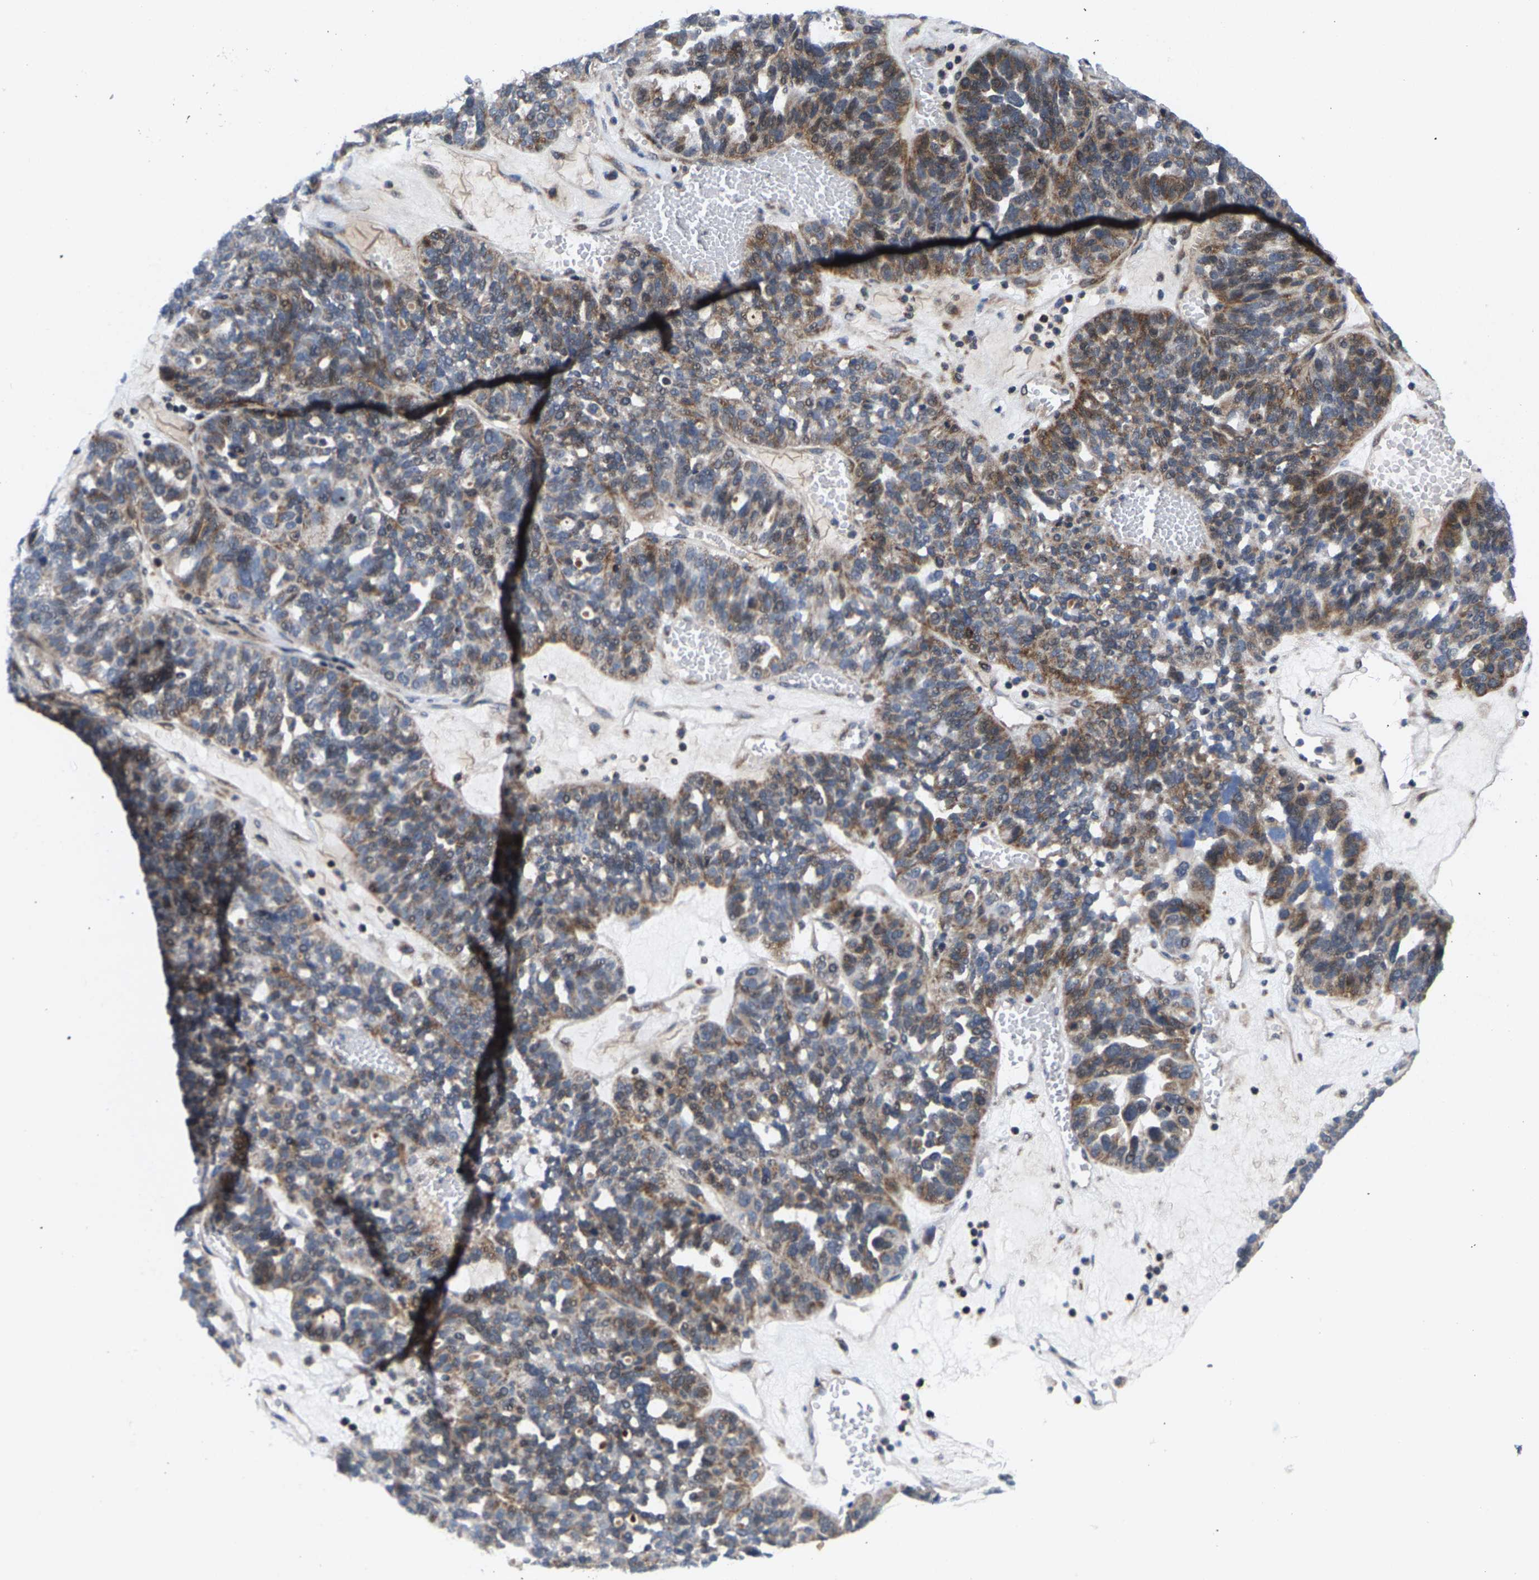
{"staining": {"intensity": "moderate", "quantity": "25%-75%", "location": "cytoplasmic/membranous"}, "tissue": "ovarian cancer", "cell_type": "Tumor cells", "image_type": "cancer", "snomed": [{"axis": "morphology", "description": "Cystadenocarcinoma, serous, NOS"}, {"axis": "topography", "description": "Ovary"}], "caption": "Moderate cytoplasmic/membranous expression is appreciated in about 25%-75% of tumor cells in ovarian cancer (serous cystadenocarcinoma).", "gene": "TDRKH", "patient": {"sex": "female", "age": 59}}